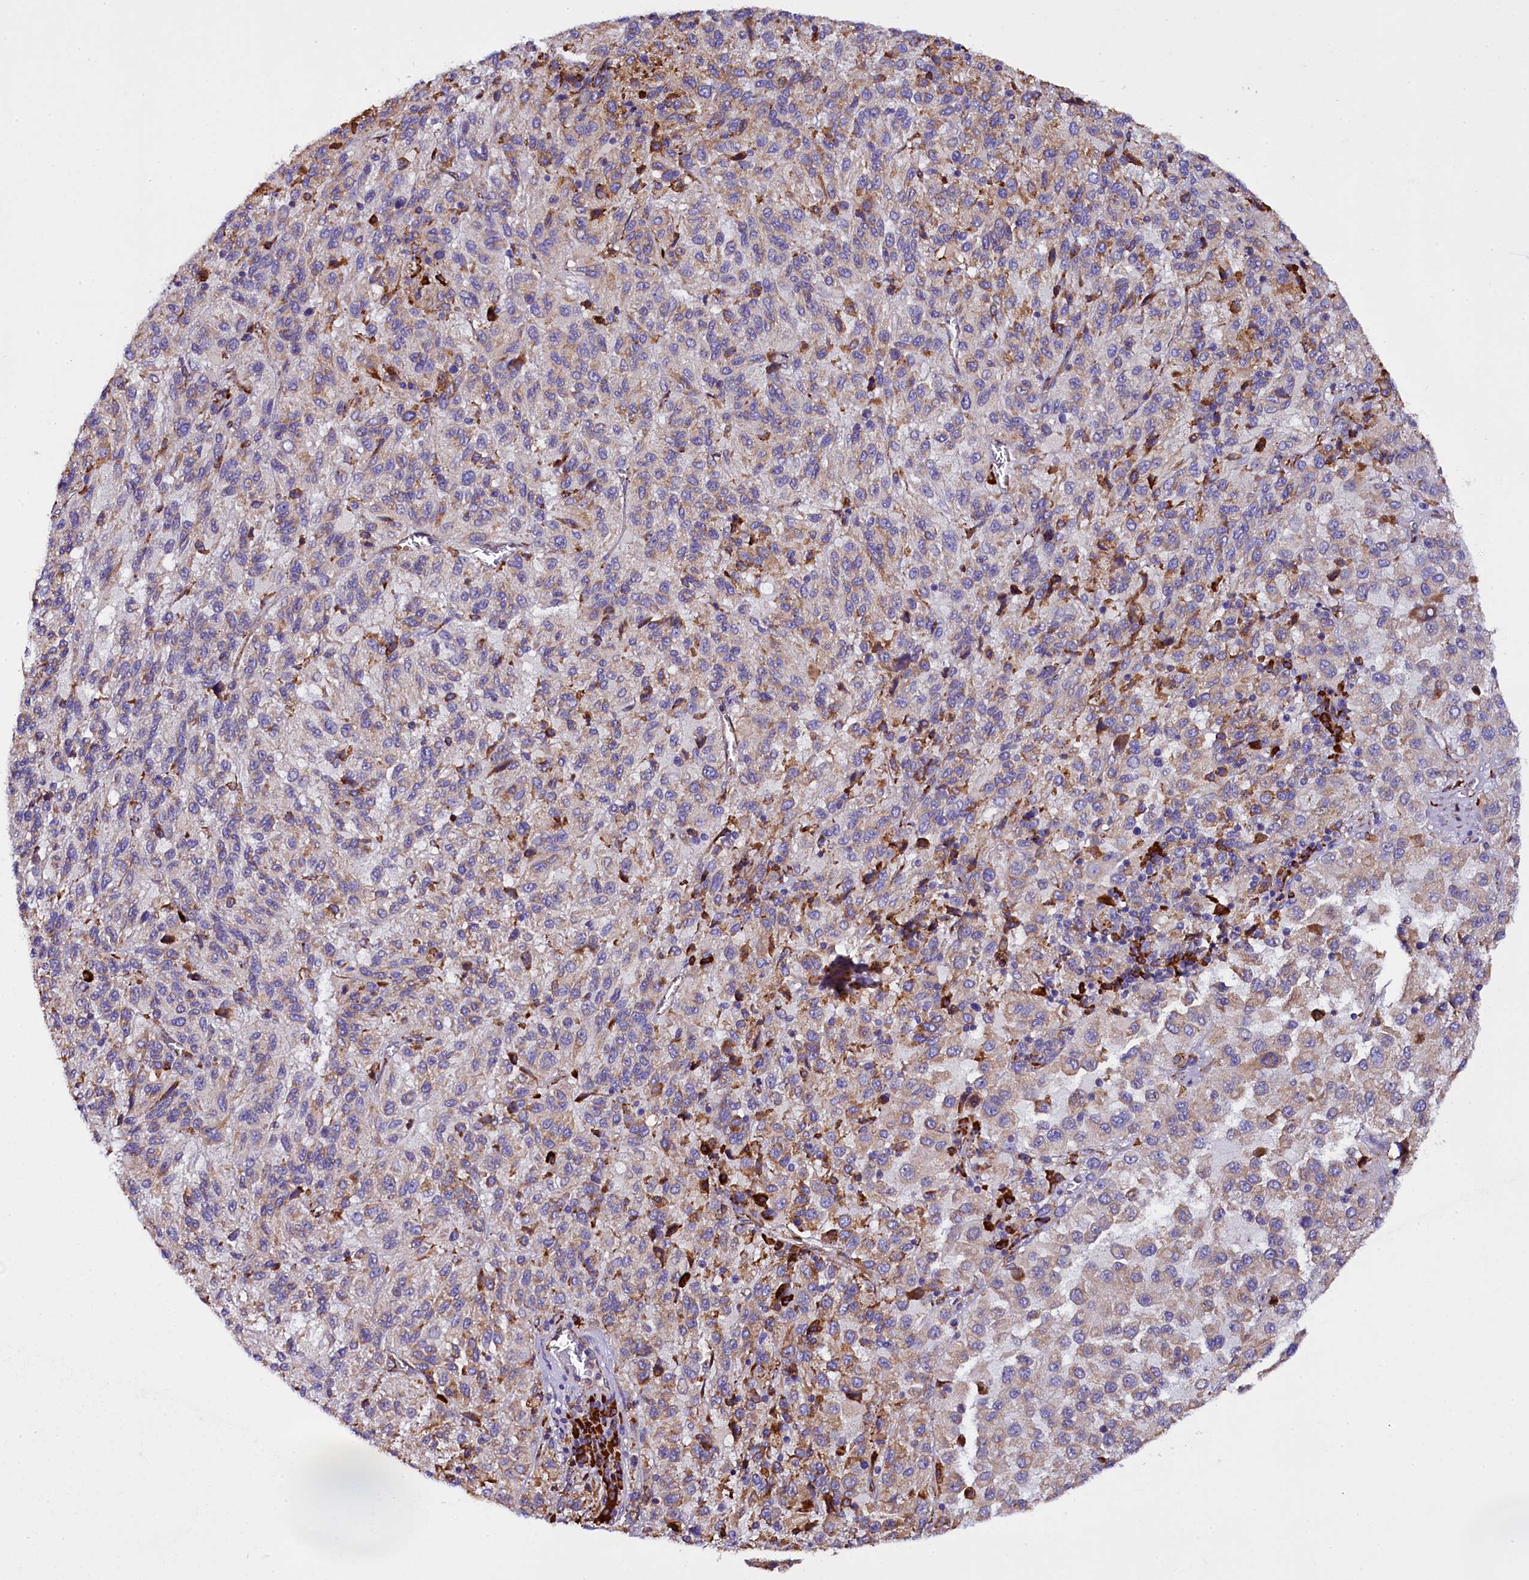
{"staining": {"intensity": "moderate", "quantity": "<25%", "location": "cytoplasmic/membranous"}, "tissue": "melanoma", "cell_type": "Tumor cells", "image_type": "cancer", "snomed": [{"axis": "morphology", "description": "Malignant melanoma, Metastatic site"}, {"axis": "topography", "description": "Lung"}], "caption": "Human melanoma stained with a protein marker shows moderate staining in tumor cells.", "gene": "CAPS2", "patient": {"sex": "male", "age": 64}}